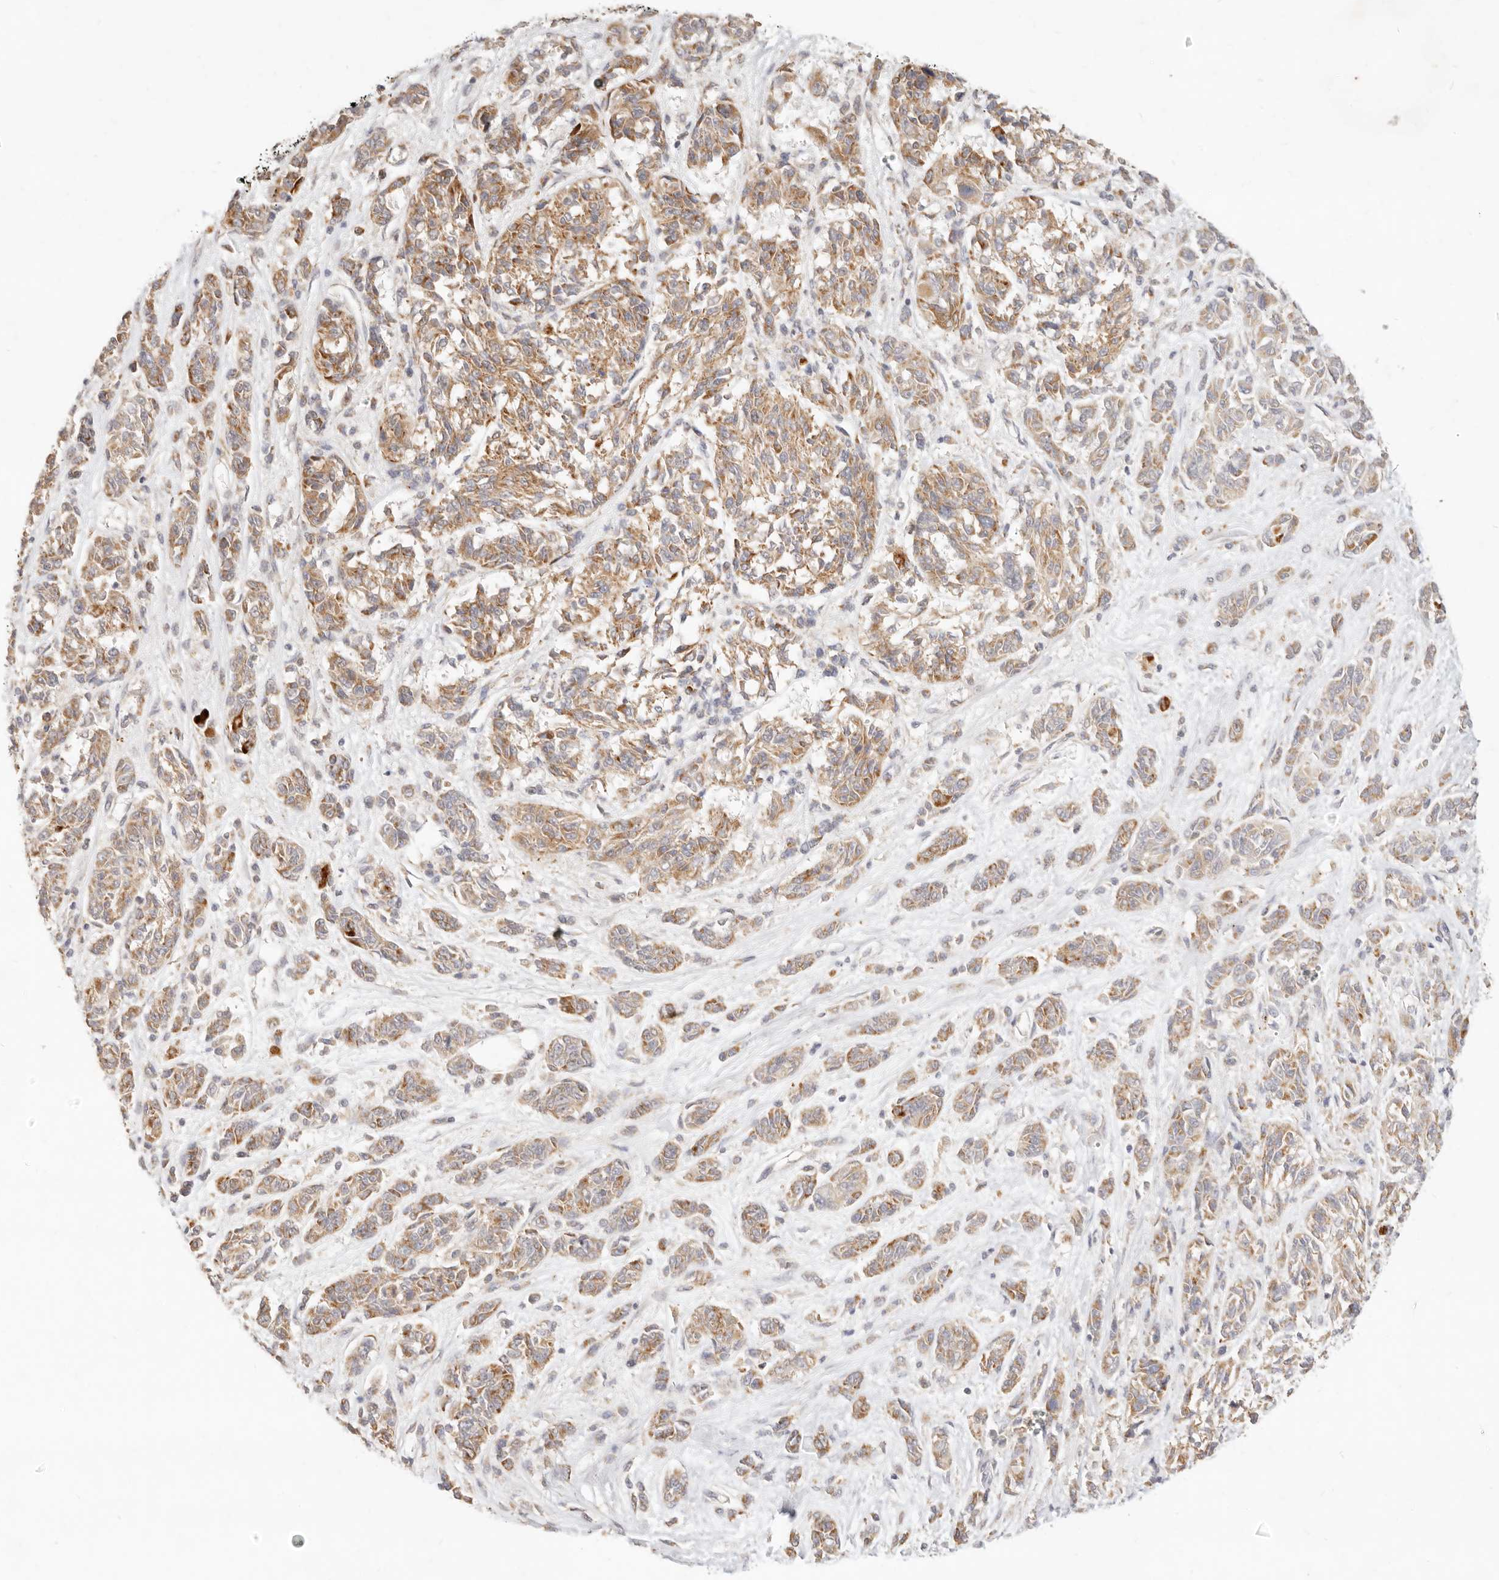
{"staining": {"intensity": "moderate", "quantity": ">75%", "location": "cytoplasmic/membranous"}, "tissue": "melanoma", "cell_type": "Tumor cells", "image_type": "cancer", "snomed": [{"axis": "morphology", "description": "Malignant melanoma, NOS"}, {"axis": "topography", "description": "Skin"}], "caption": "Immunohistochemical staining of human malignant melanoma displays moderate cytoplasmic/membranous protein expression in about >75% of tumor cells.", "gene": "RUBCNL", "patient": {"sex": "male", "age": 53}}